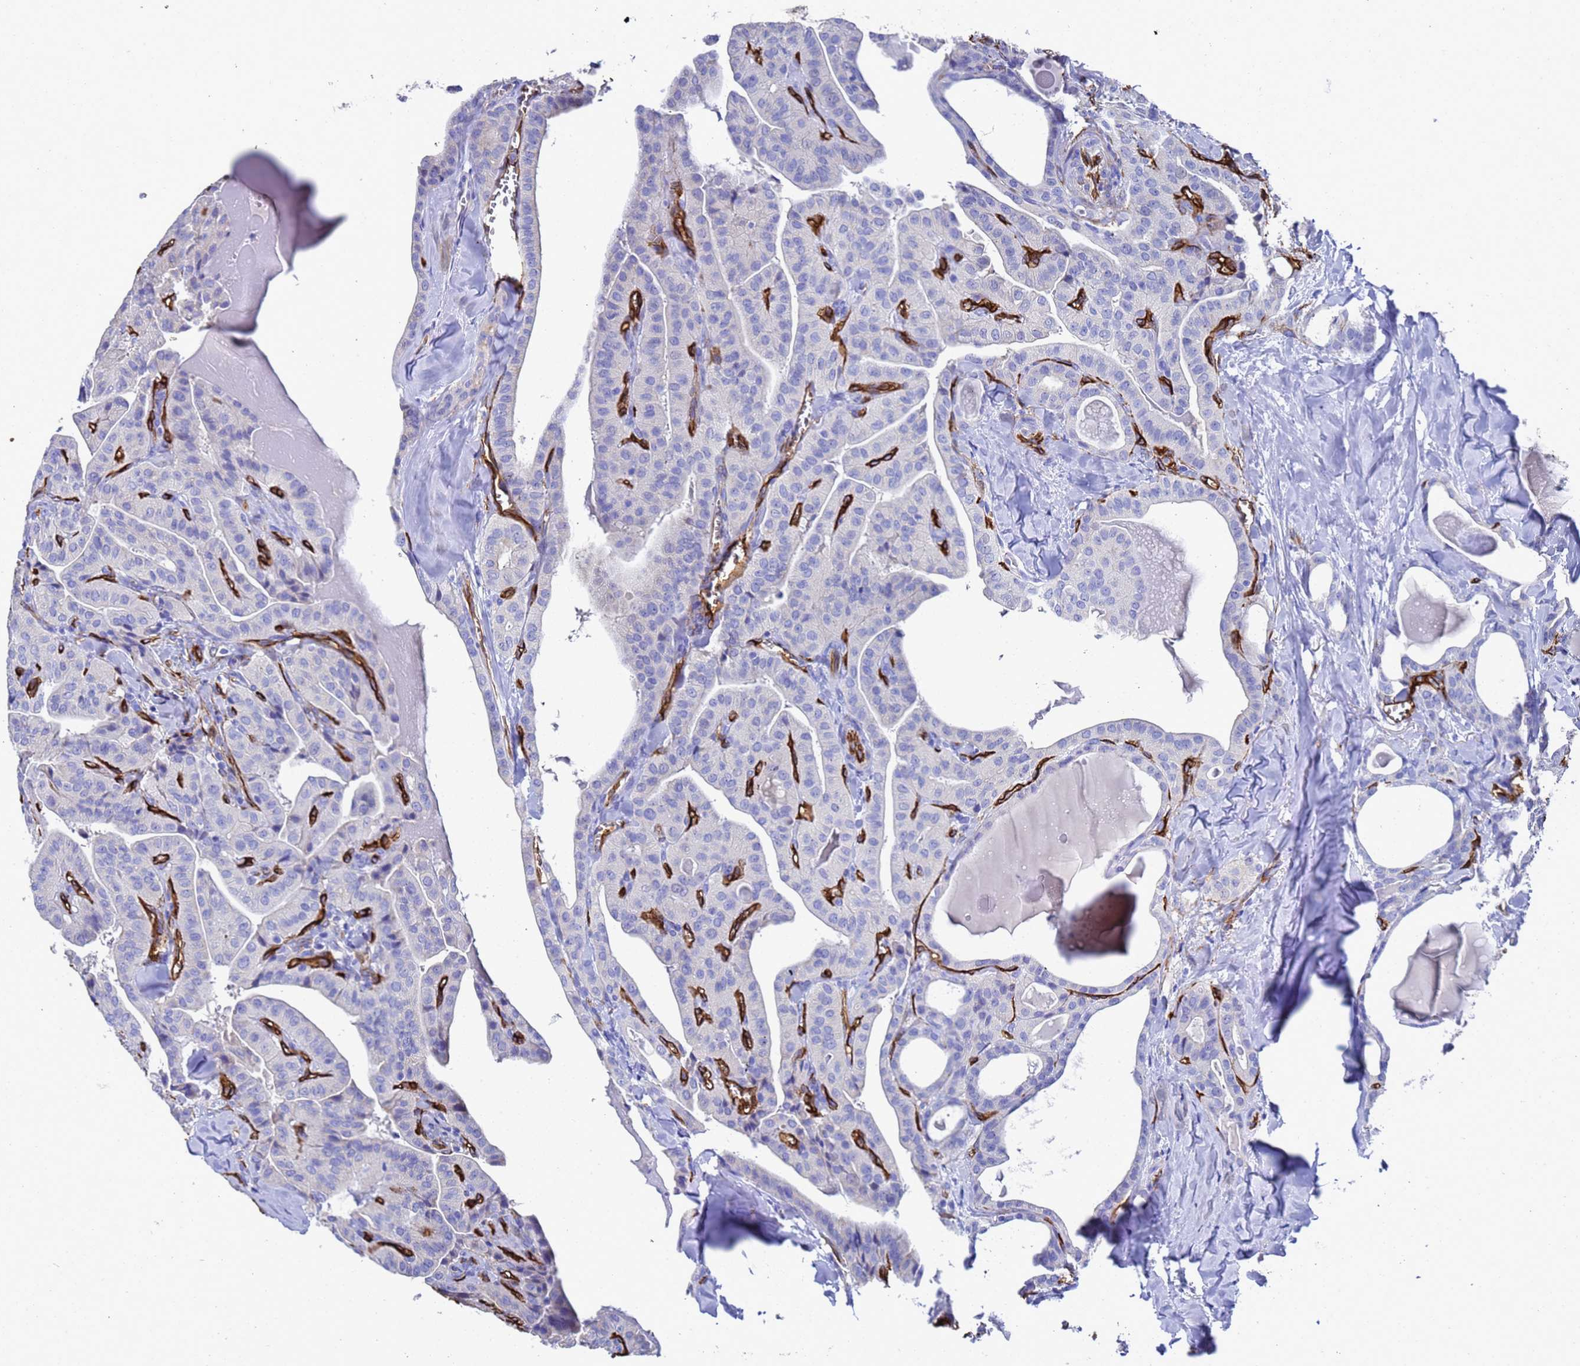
{"staining": {"intensity": "negative", "quantity": "none", "location": "none"}, "tissue": "thyroid cancer", "cell_type": "Tumor cells", "image_type": "cancer", "snomed": [{"axis": "morphology", "description": "Papillary adenocarcinoma, NOS"}, {"axis": "topography", "description": "Thyroid gland"}], "caption": "Thyroid cancer (papillary adenocarcinoma) stained for a protein using IHC reveals no staining tumor cells.", "gene": "ADIPOQ", "patient": {"sex": "male", "age": 52}}